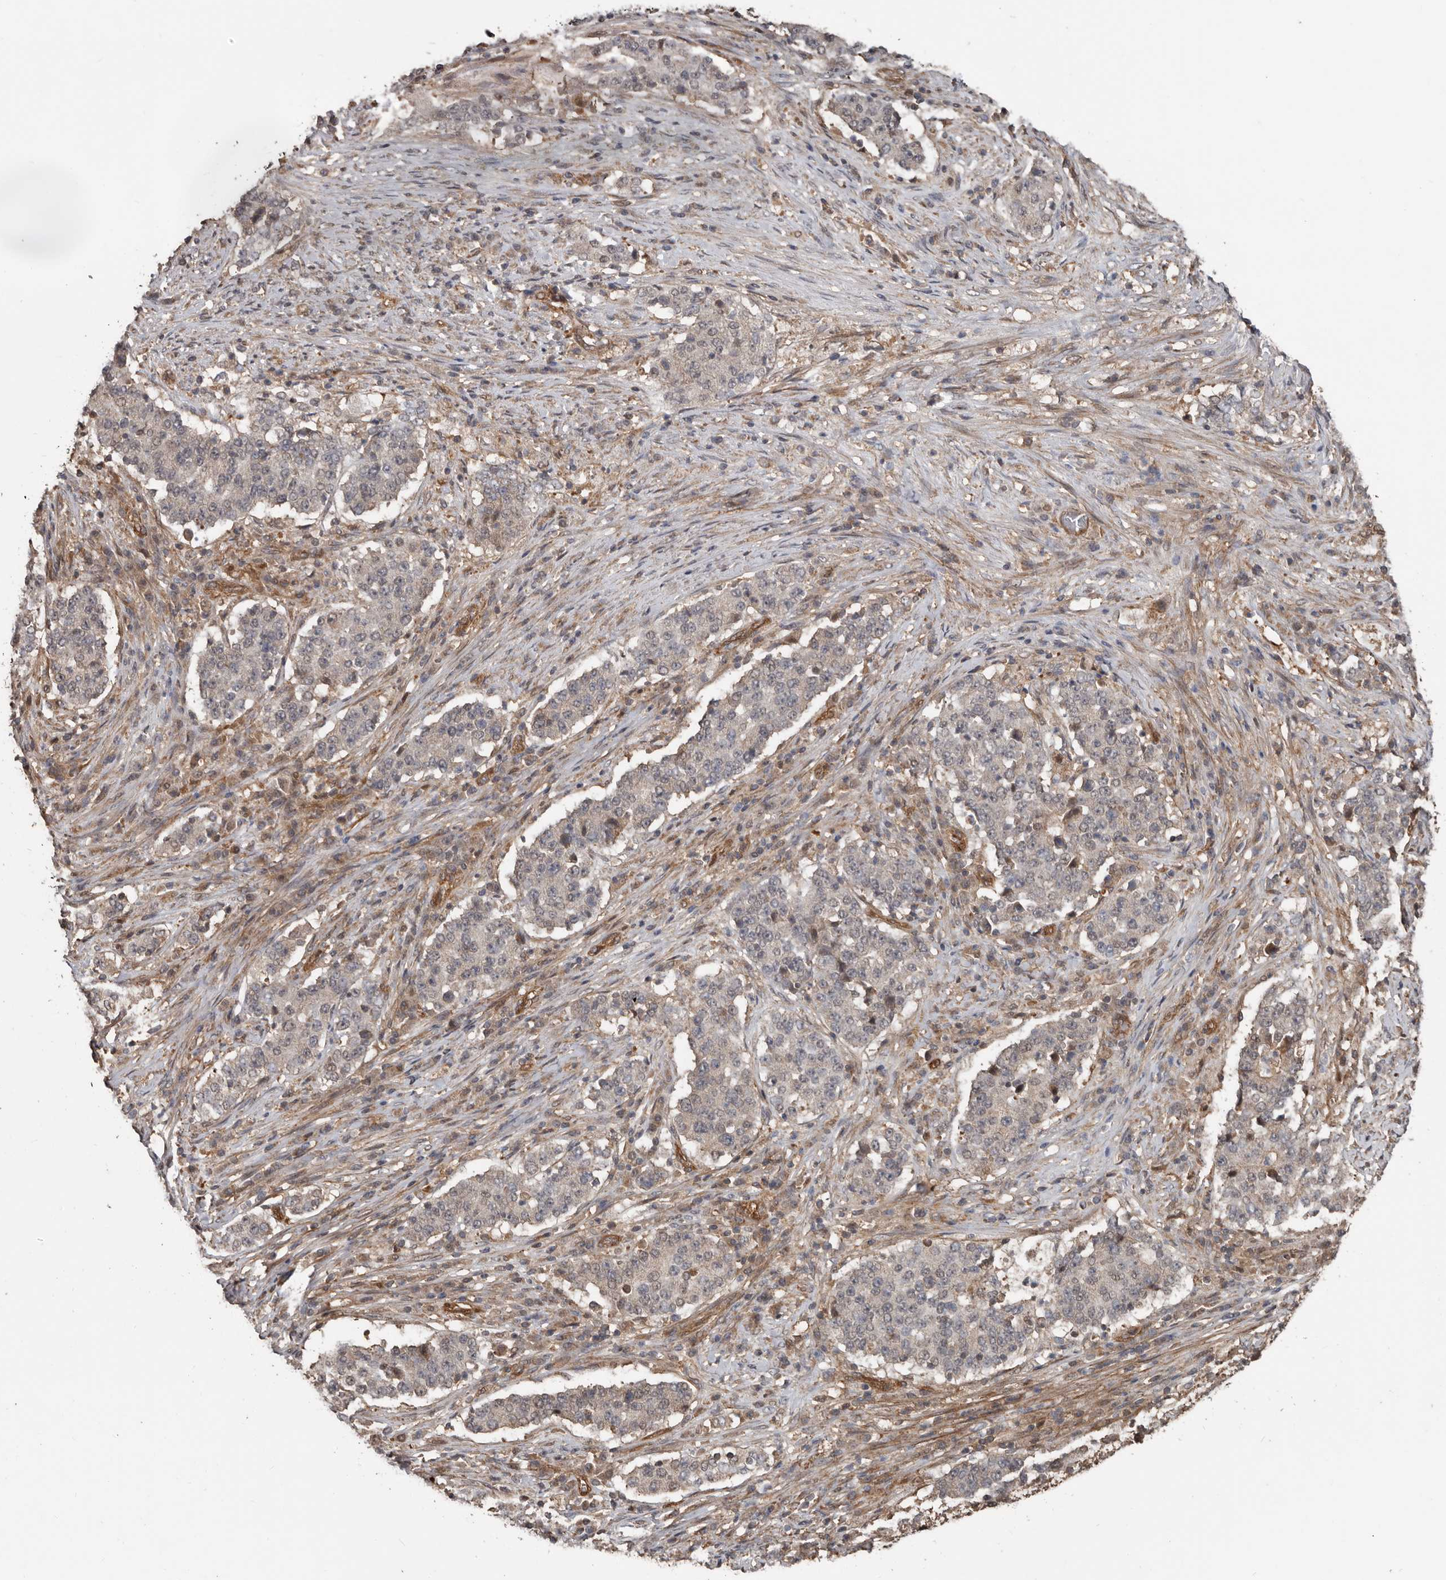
{"staining": {"intensity": "negative", "quantity": "none", "location": "none"}, "tissue": "stomach cancer", "cell_type": "Tumor cells", "image_type": "cancer", "snomed": [{"axis": "morphology", "description": "Adenocarcinoma, NOS"}, {"axis": "topography", "description": "Stomach"}], "caption": "Protein analysis of stomach cancer reveals no significant staining in tumor cells.", "gene": "EXOC3L1", "patient": {"sex": "male", "age": 59}}